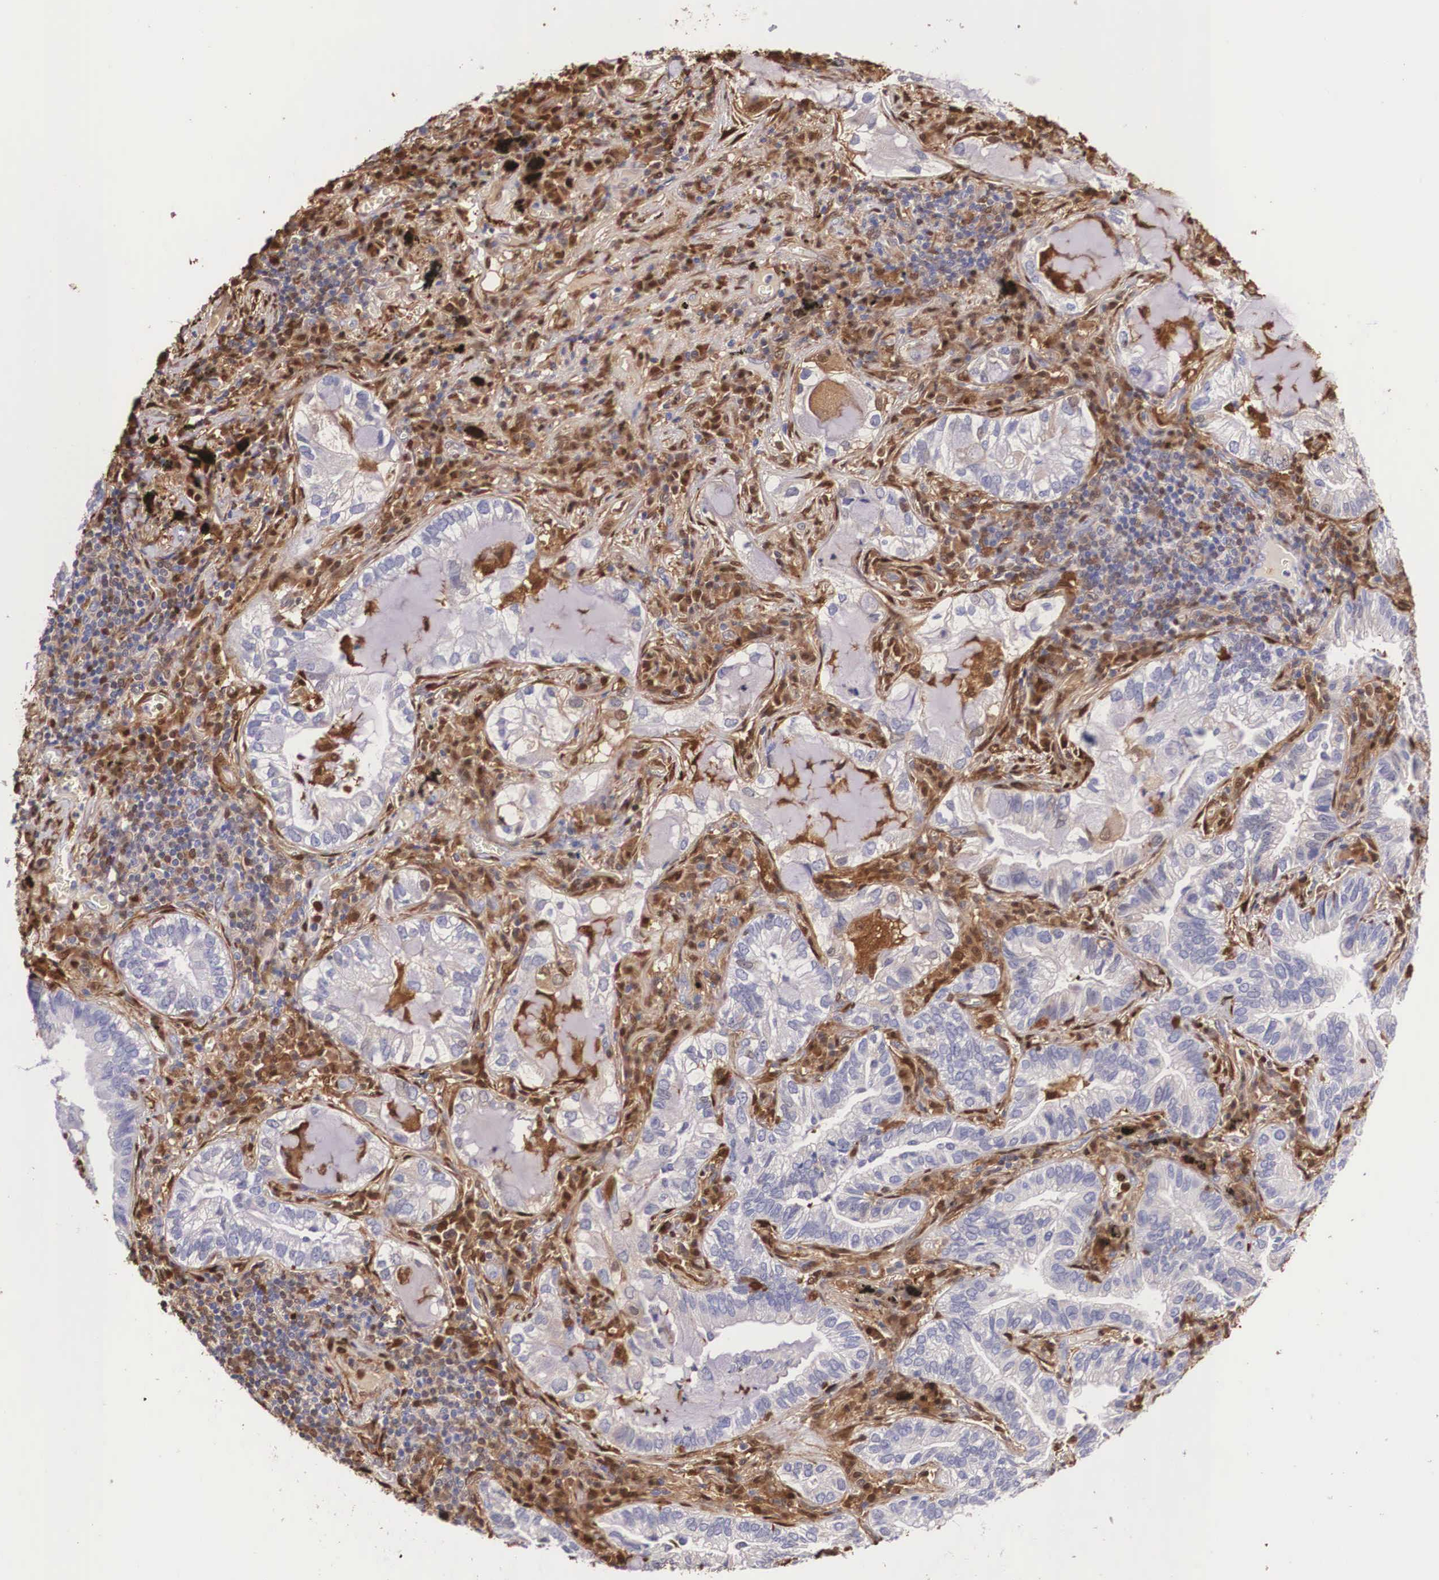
{"staining": {"intensity": "negative", "quantity": "none", "location": "none"}, "tissue": "lung cancer", "cell_type": "Tumor cells", "image_type": "cancer", "snomed": [{"axis": "morphology", "description": "Adenocarcinoma, NOS"}, {"axis": "topography", "description": "Lung"}], "caption": "DAB immunohistochemical staining of human lung cancer (adenocarcinoma) demonstrates no significant positivity in tumor cells. The staining is performed using DAB (3,3'-diaminobenzidine) brown chromogen with nuclei counter-stained in using hematoxylin.", "gene": "LGALS1", "patient": {"sex": "female", "age": 50}}